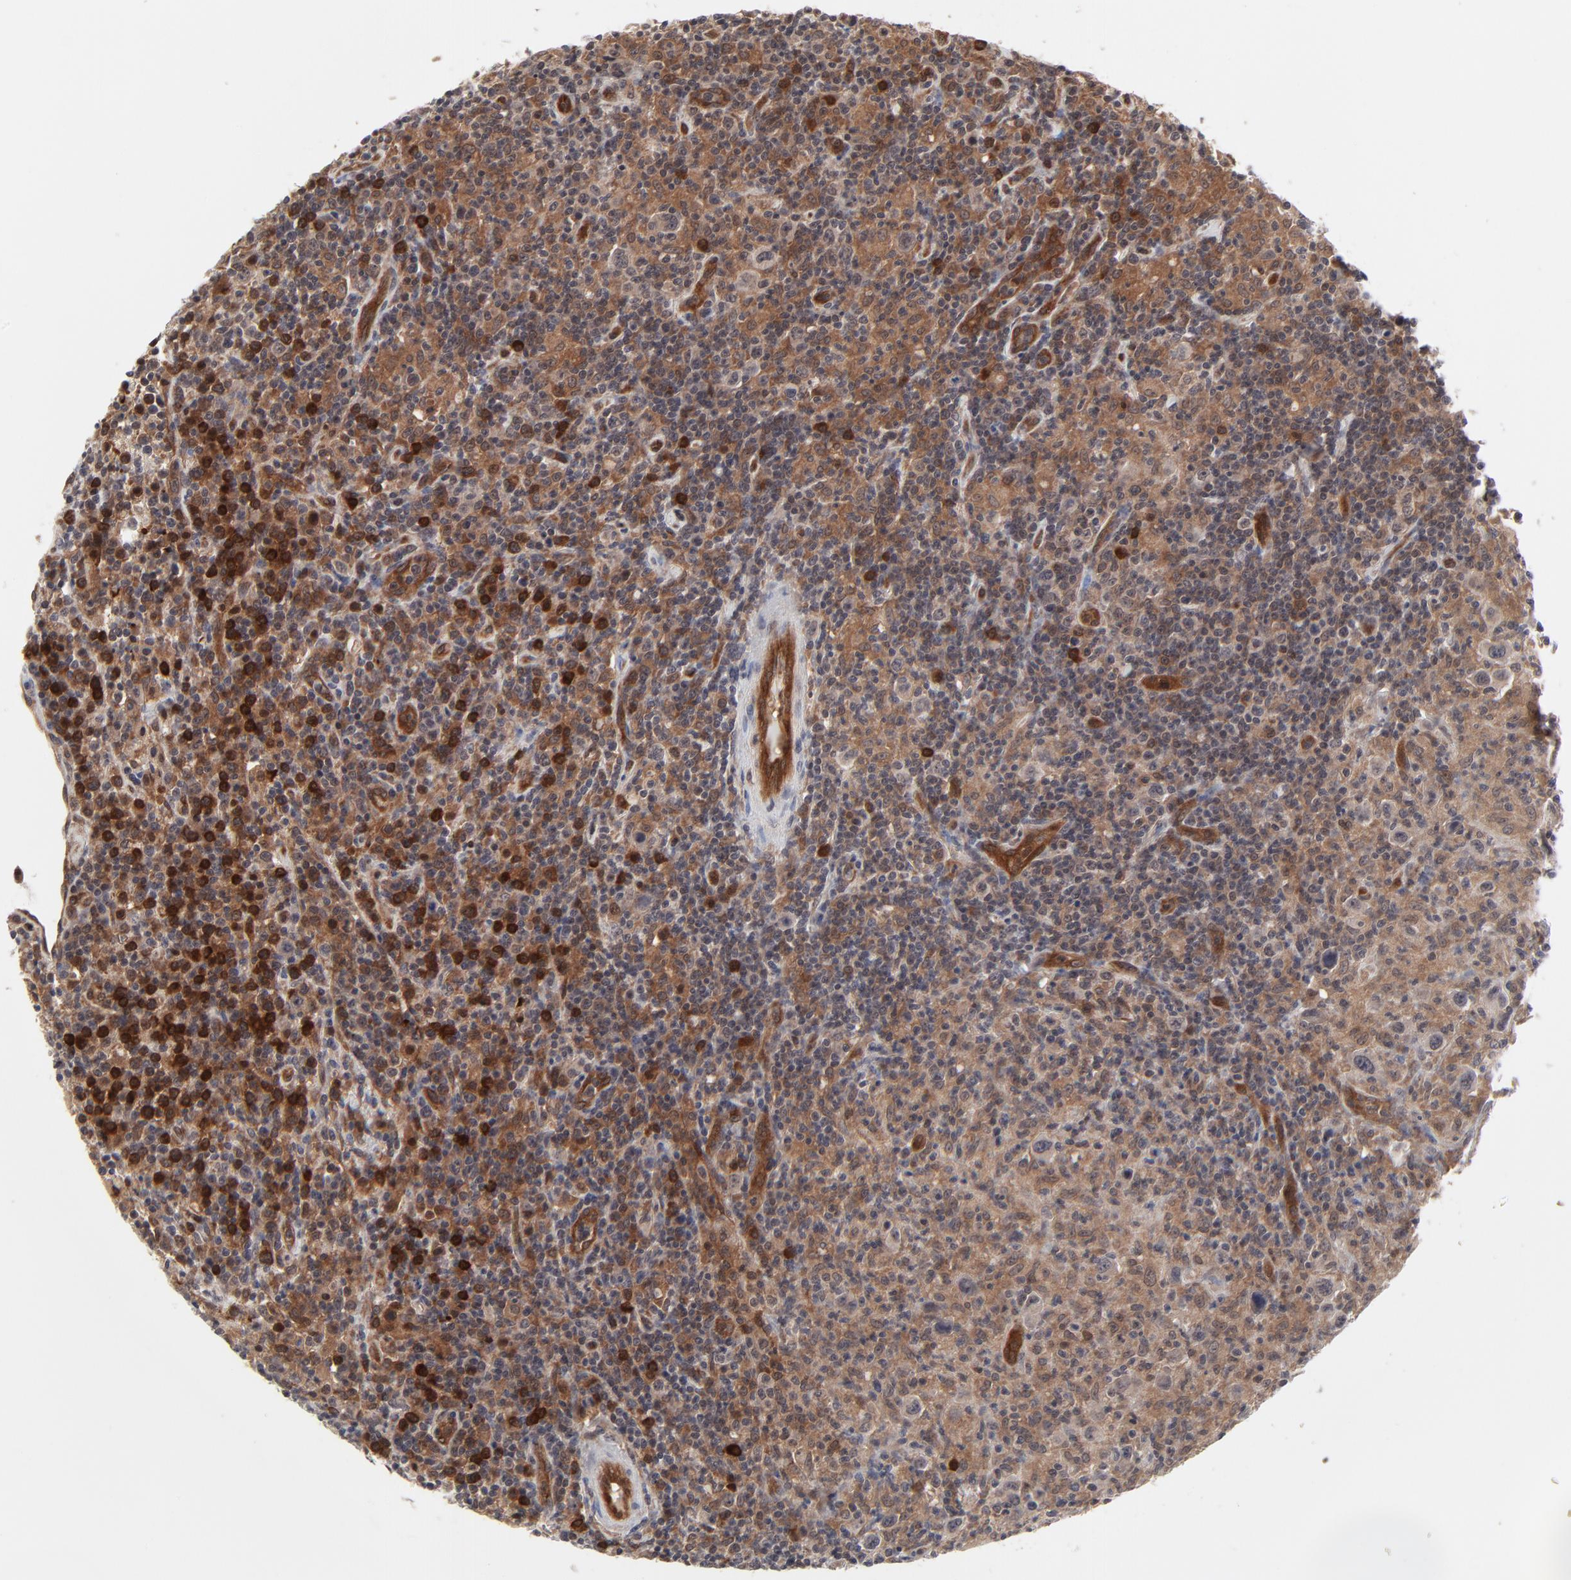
{"staining": {"intensity": "weak", "quantity": ">75%", "location": "cytoplasmic/membranous"}, "tissue": "lymphoma", "cell_type": "Tumor cells", "image_type": "cancer", "snomed": [{"axis": "morphology", "description": "Hodgkin's disease, NOS"}, {"axis": "topography", "description": "Lymph node"}], "caption": "Hodgkin's disease stained with a protein marker exhibits weak staining in tumor cells.", "gene": "CASP10", "patient": {"sex": "male", "age": 65}}